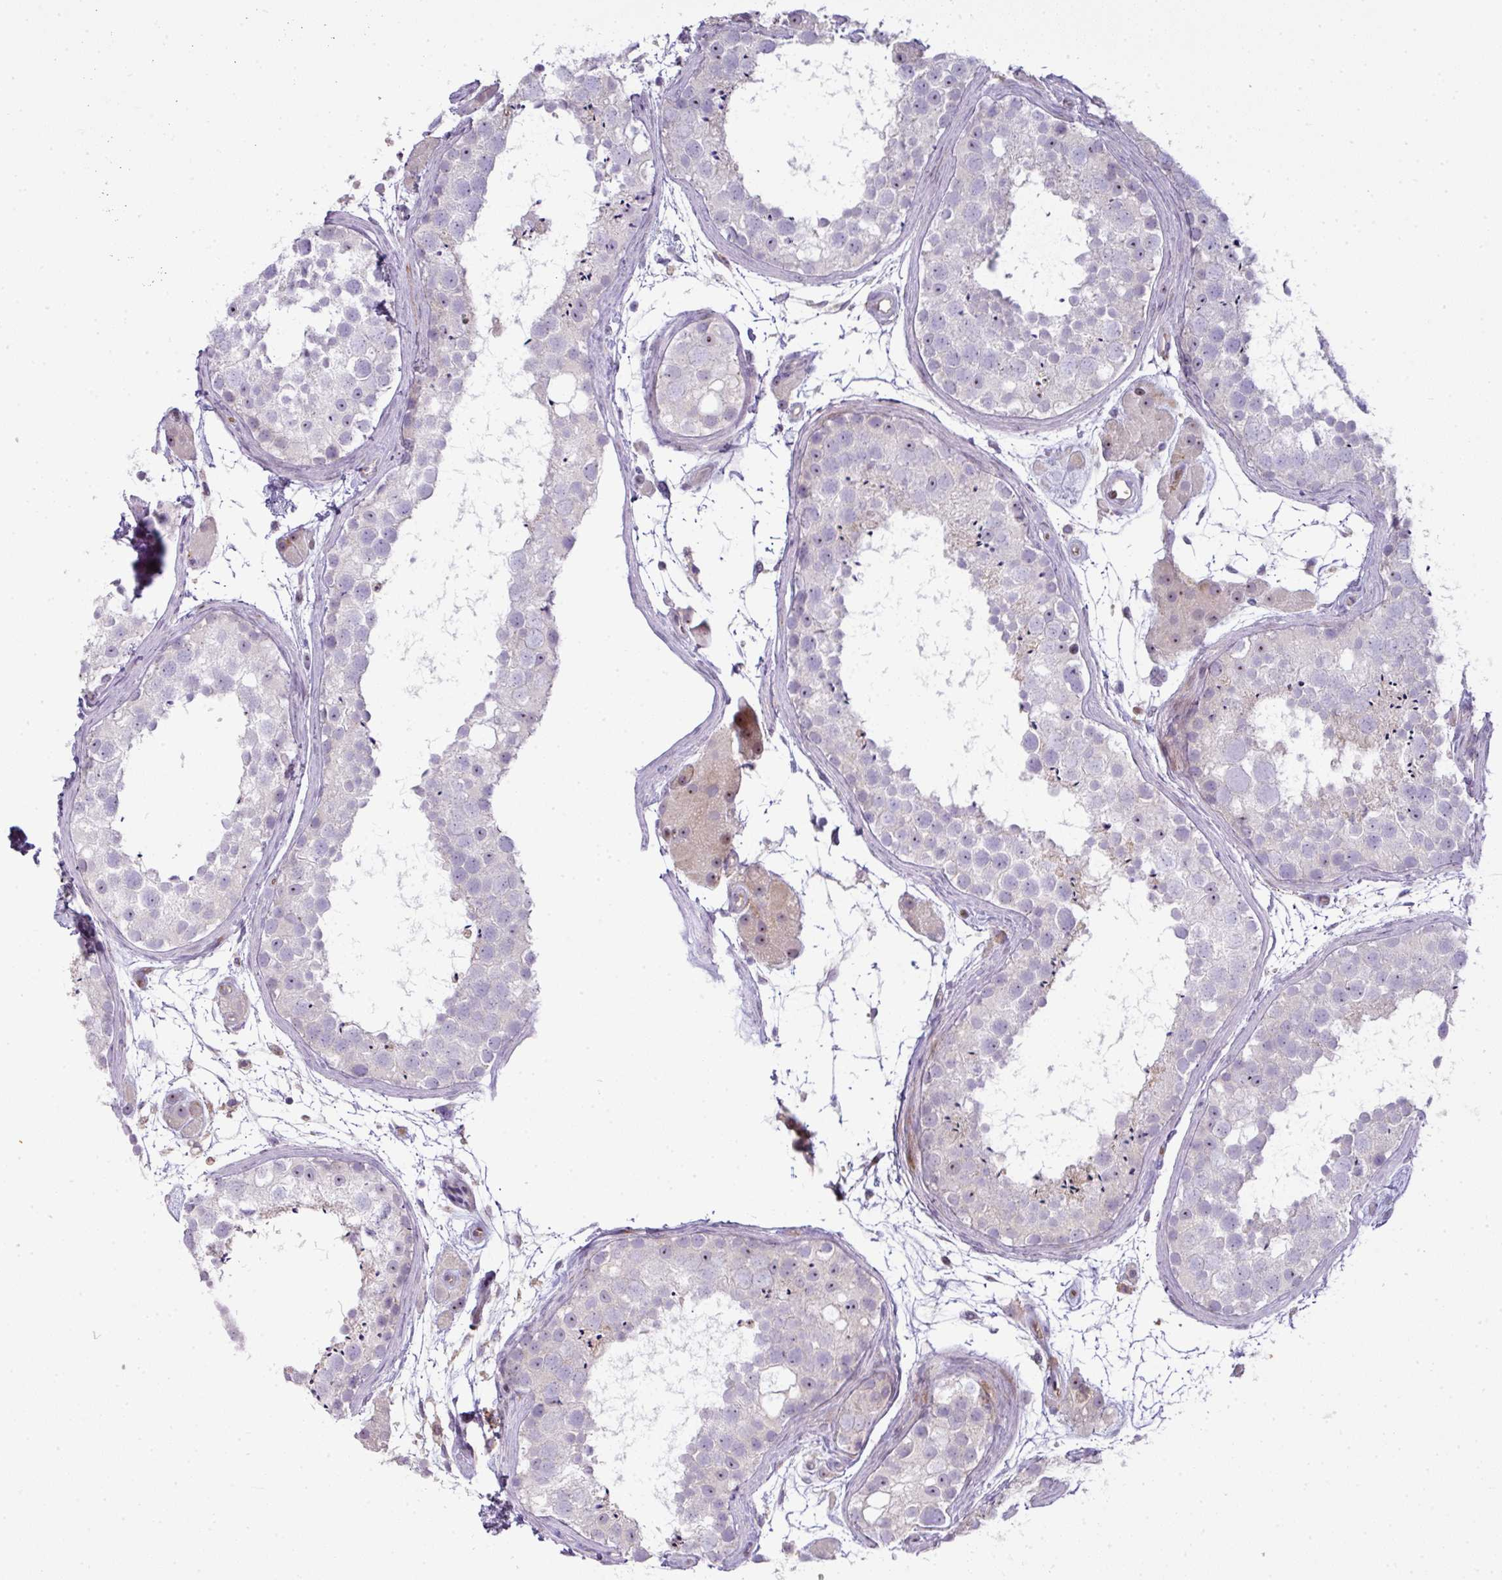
{"staining": {"intensity": "negative", "quantity": "none", "location": "none"}, "tissue": "testis", "cell_type": "Cells in seminiferous ducts", "image_type": "normal", "snomed": [{"axis": "morphology", "description": "Normal tissue, NOS"}, {"axis": "topography", "description": "Testis"}], "caption": "Testis was stained to show a protein in brown. There is no significant staining in cells in seminiferous ducts. (DAB immunohistochemistry, high magnification).", "gene": "ATP6V1F", "patient": {"sex": "male", "age": 41}}